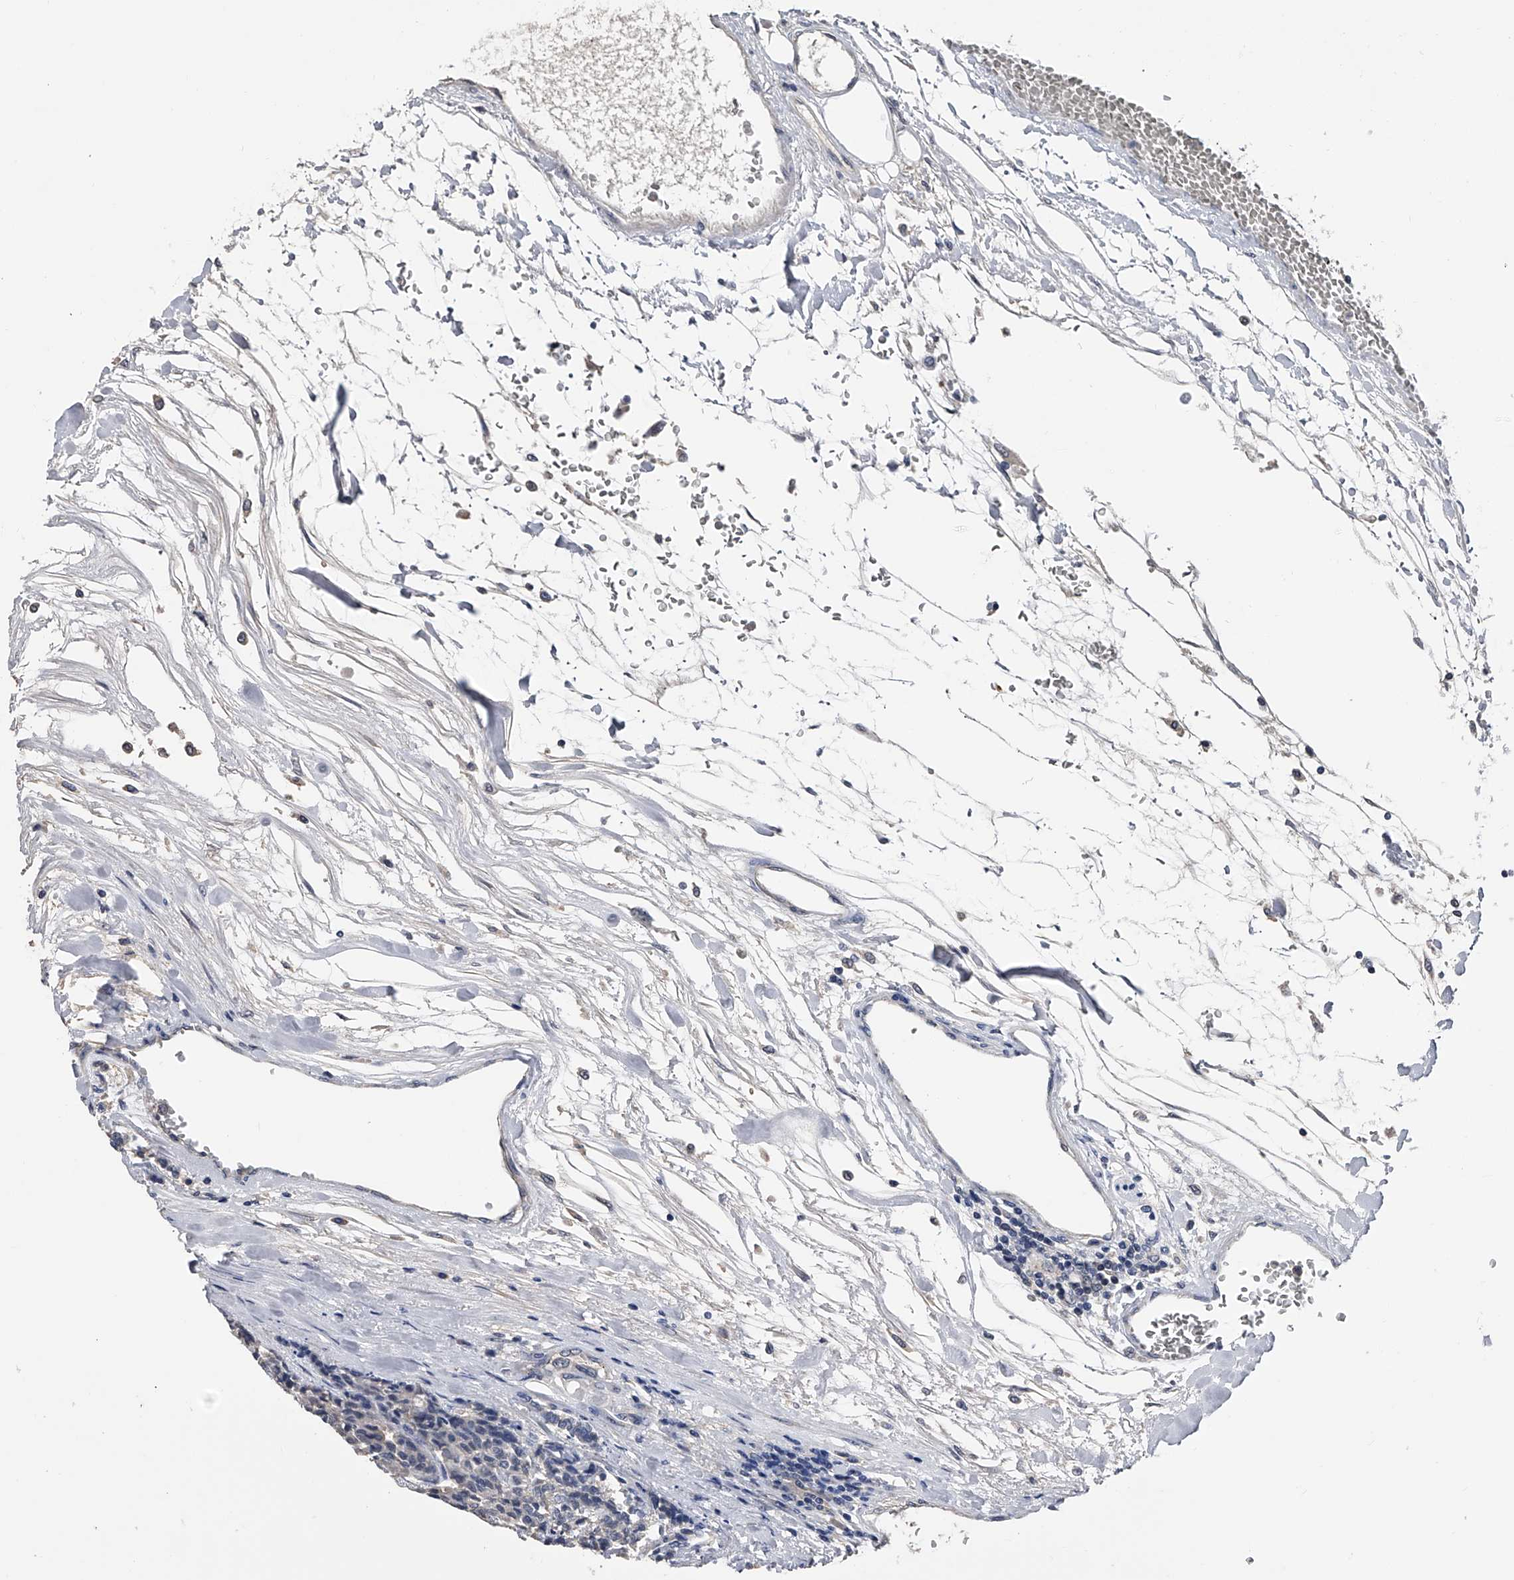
{"staining": {"intensity": "negative", "quantity": "none", "location": "none"}, "tissue": "carcinoid", "cell_type": "Tumor cells", "image_type": "cancer", "snomed": [{"axis": "morphology", "description": "Carcinoid, malignant, NOS"}, {"axis": "topography", "description": "Pancreas"}], "caption": "Image shows no protein staining in tumor cells of carcinoid (malignant) tissue.", "gene": "EFCAB7", "patient": {"sex": "female", "age": 54}}